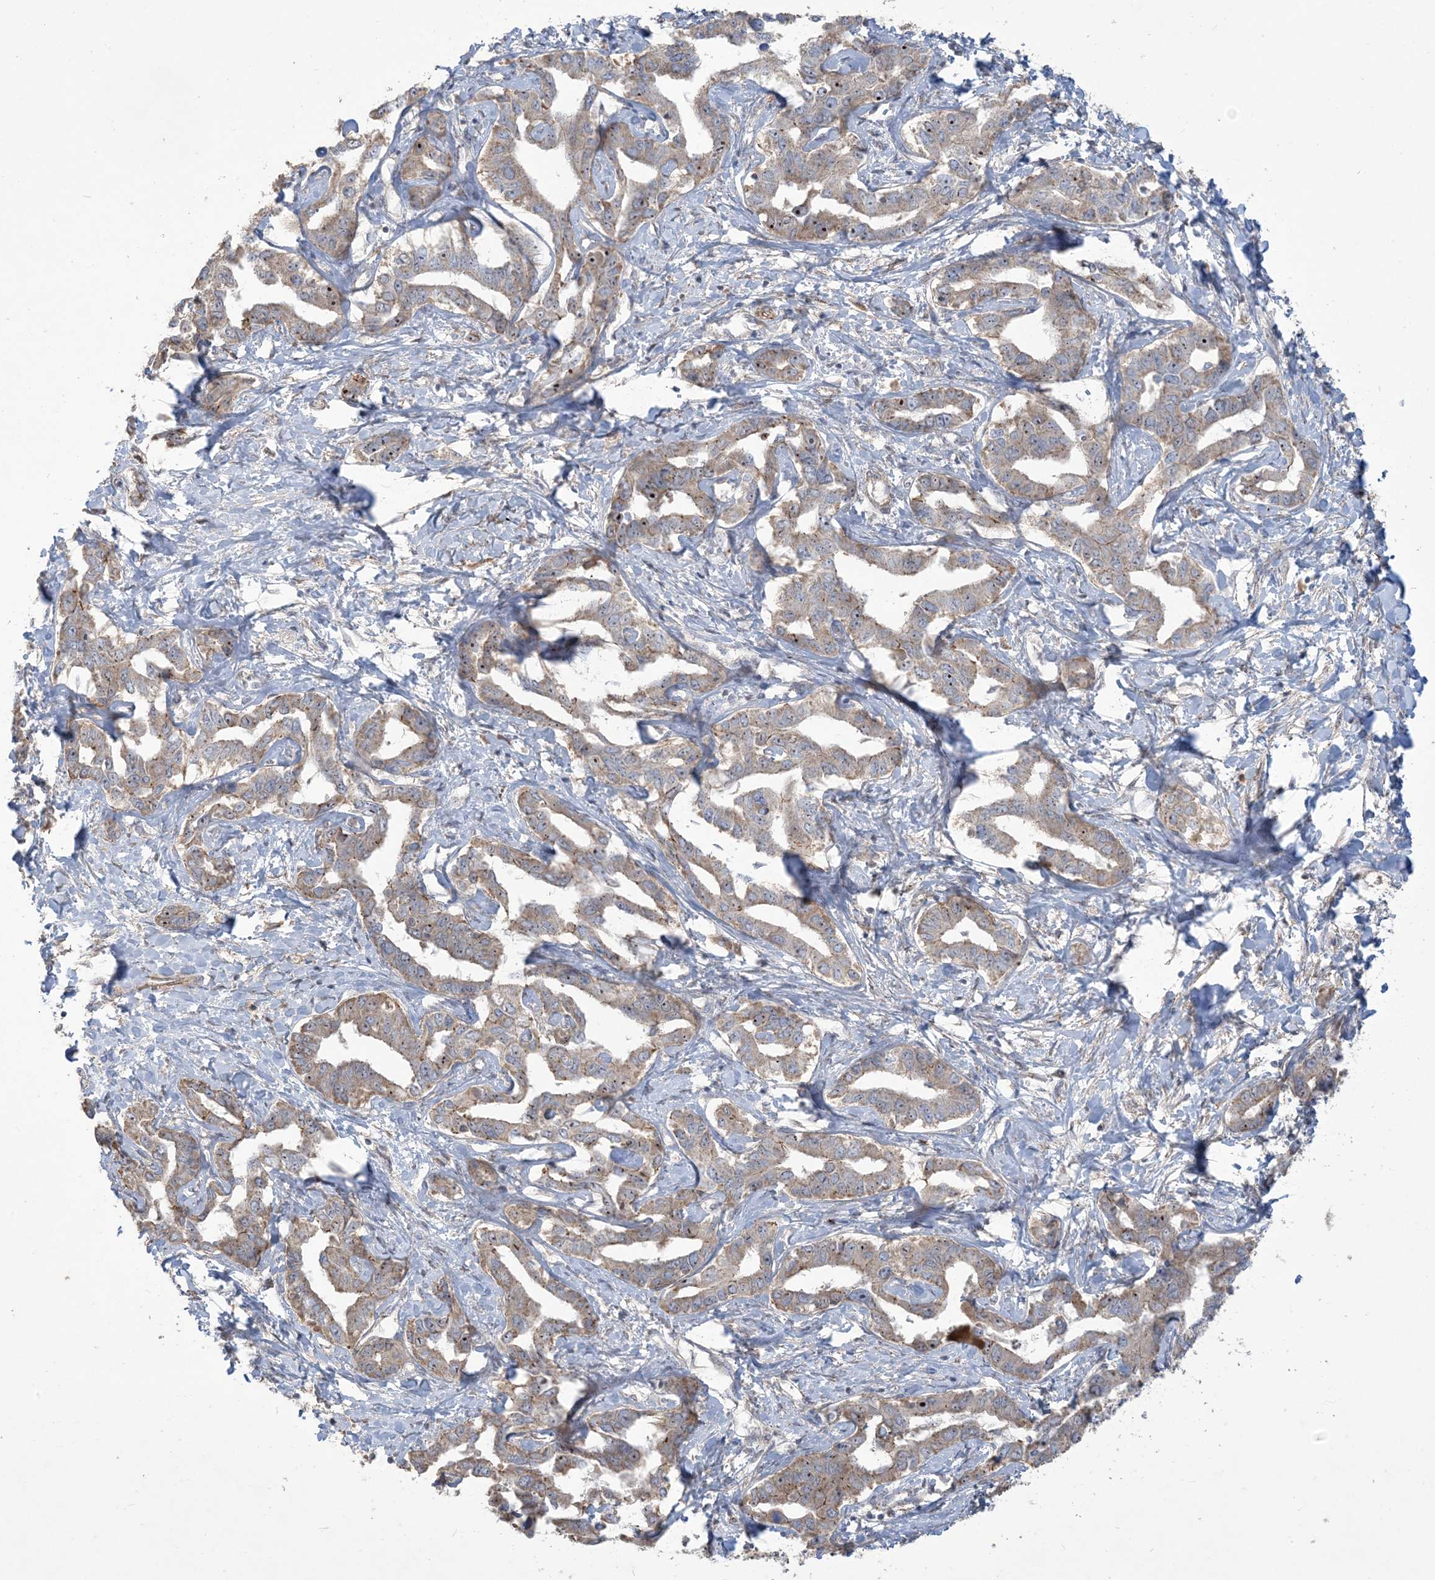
{"staining": {"intensity": "moderate", "quantity": "<25%", "location": "nuclear"}, "tissue": "liver cancer", "cell_type": "Tumor cells", "image_type": "cancer", "snomed": [{"axis": "morphology", "description": "Cholangiocarcinoma"}, {"axis": "topography", "description": "Liver"}], "caption": "DAB (3,3'-diaminobenzidine) immunohistochemical staining of cholangiocarcinoma (liver) exhibits moderate nuclear protein positivity in approximately <25% of tumor cells. The protein is shown in brown color, while the nuclei are stained blue.", "gene": "KLHL18", "patient": {"sex": "male", "age": 59}}